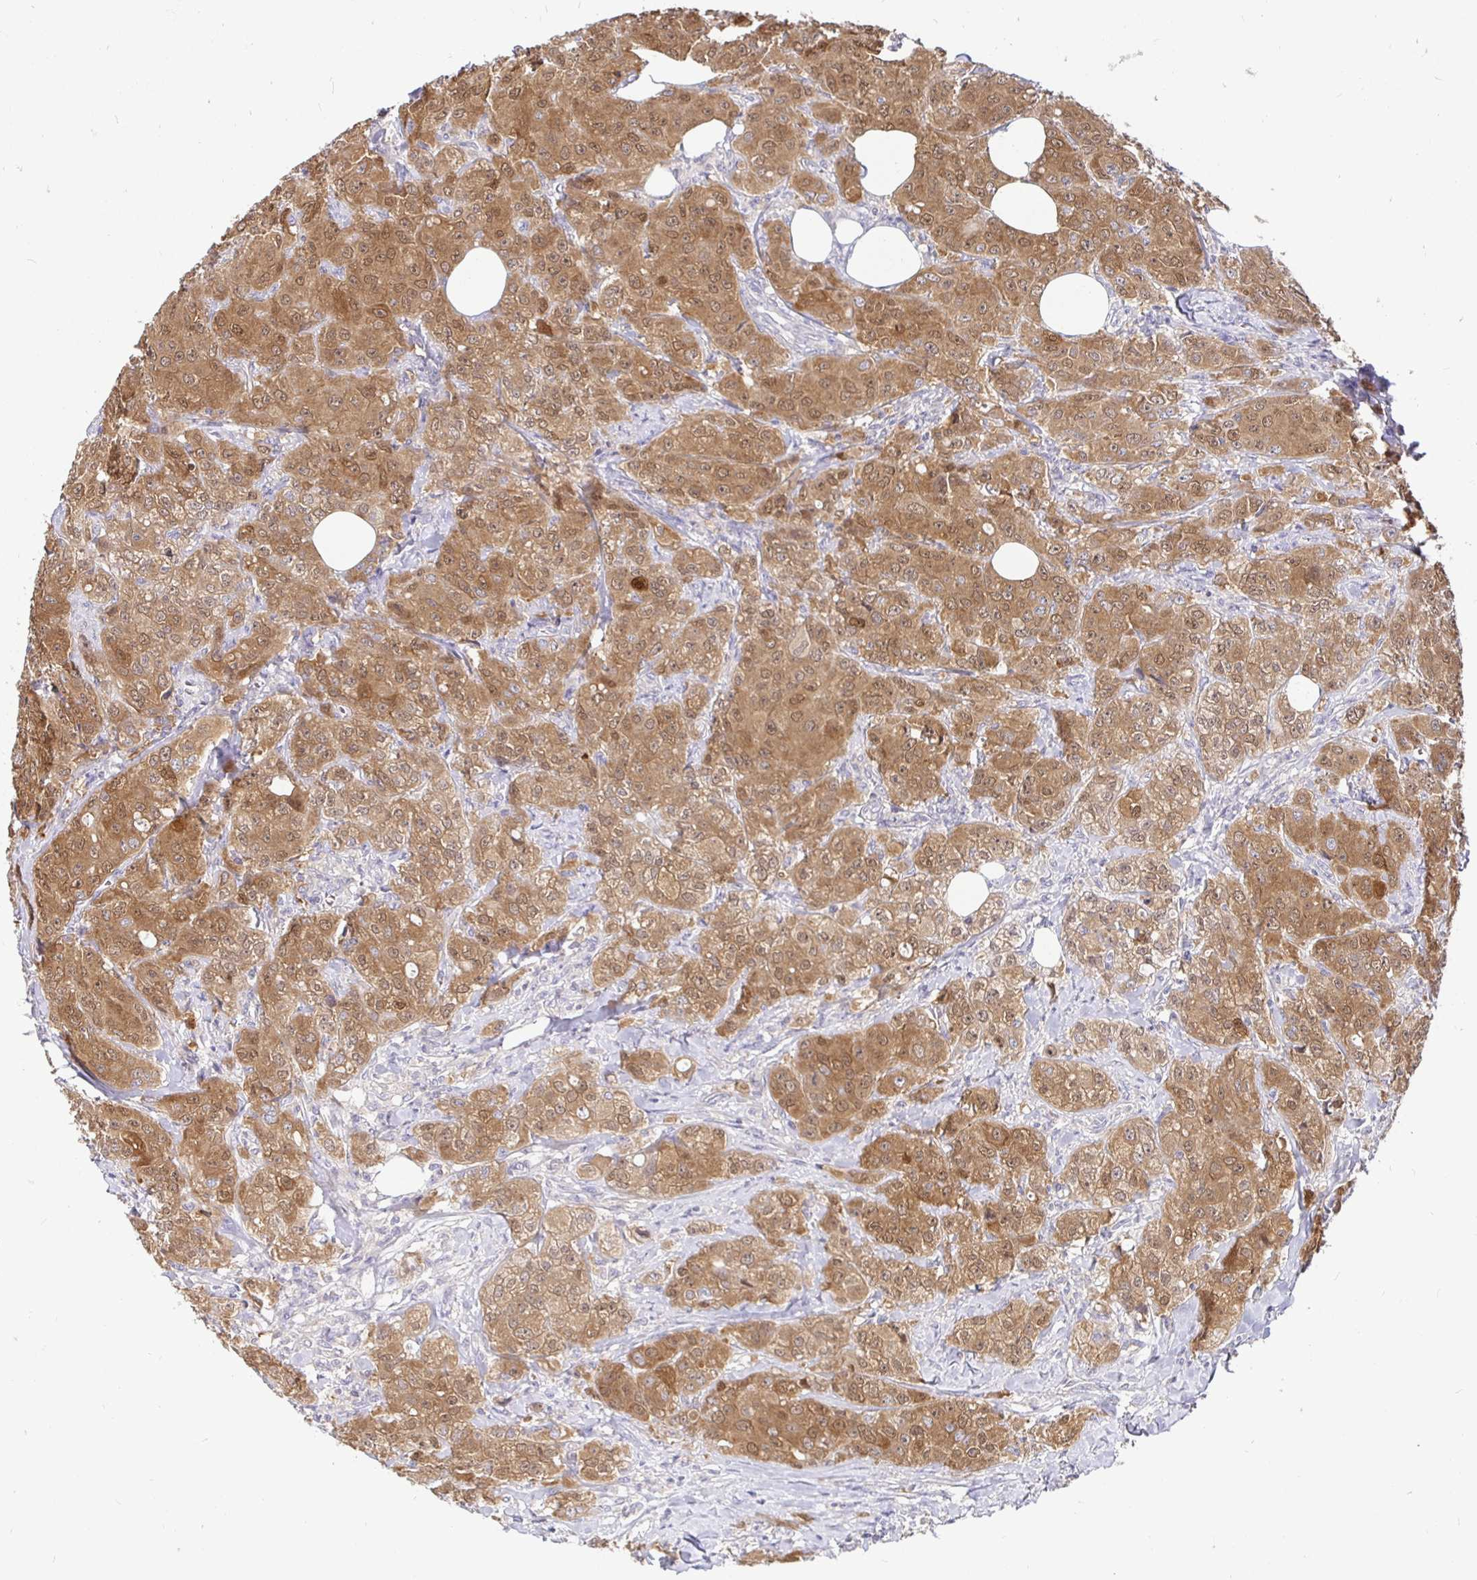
{"staining": {"intensity": "moderate", "quantity": ">75%", "location": "cytoplasmic/membranous,nuclear"}, "tissue": "breast cancer", "cell_type": "Tumor cells", "image_type": "cancer", "snomed": [{"axis": "morphology", "description": "Normal tissue, NOS"}, {"axis": "morphology", "description": "Duct carcinoma"}, {"axis": "topography", "description": "Breast"}], "caption": "Immunohistochemistry (DAB) staining of human breast infiltrating ductal carcinoma shows moderate cytoplasmic/membranous and nuclear protein expression in approximately >75% of tumor cells.", "gene": "KIF21A", "patient": {"sex": "female", "age": 43}}